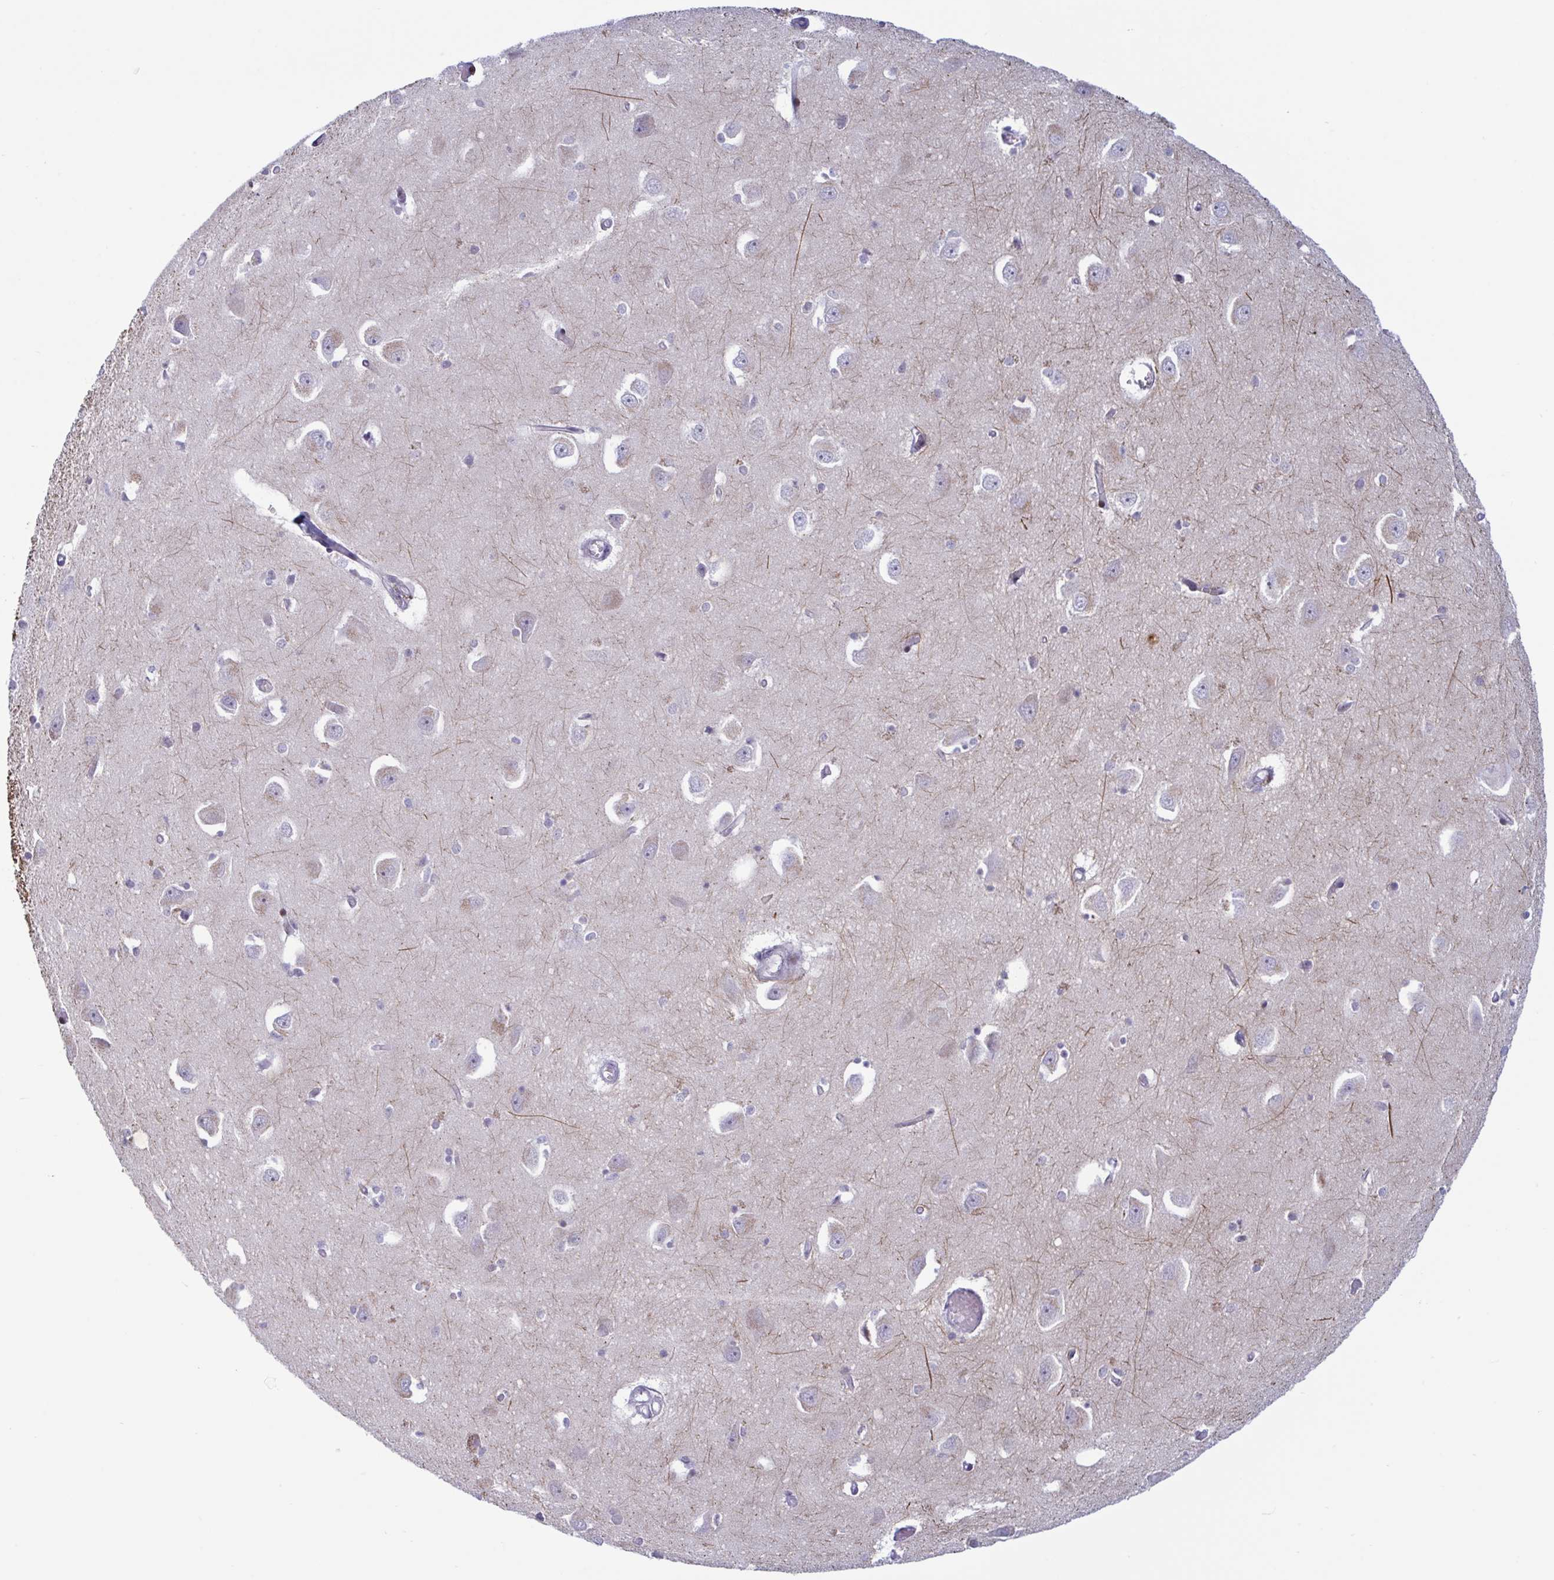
{"staining": {"intensity": "negative", "quantity": "none", "location": "none"}, "tissue": "caudate", "cell_type": "Glial cells", "image_type": "normal", "snomed": [{"axis": "morphology", "description": "Normal tissue, NOS"}, {"axis": "topography", "description": "Lateral ventricle wall"}, {"axis": "topography", "description": "Hippocampus"}], "caption": "Histopathology image shows no significant protein staining in glial cells of benign caudate.", "gene": "NAA30", "patient": {"sex": "female", "age": 63}}